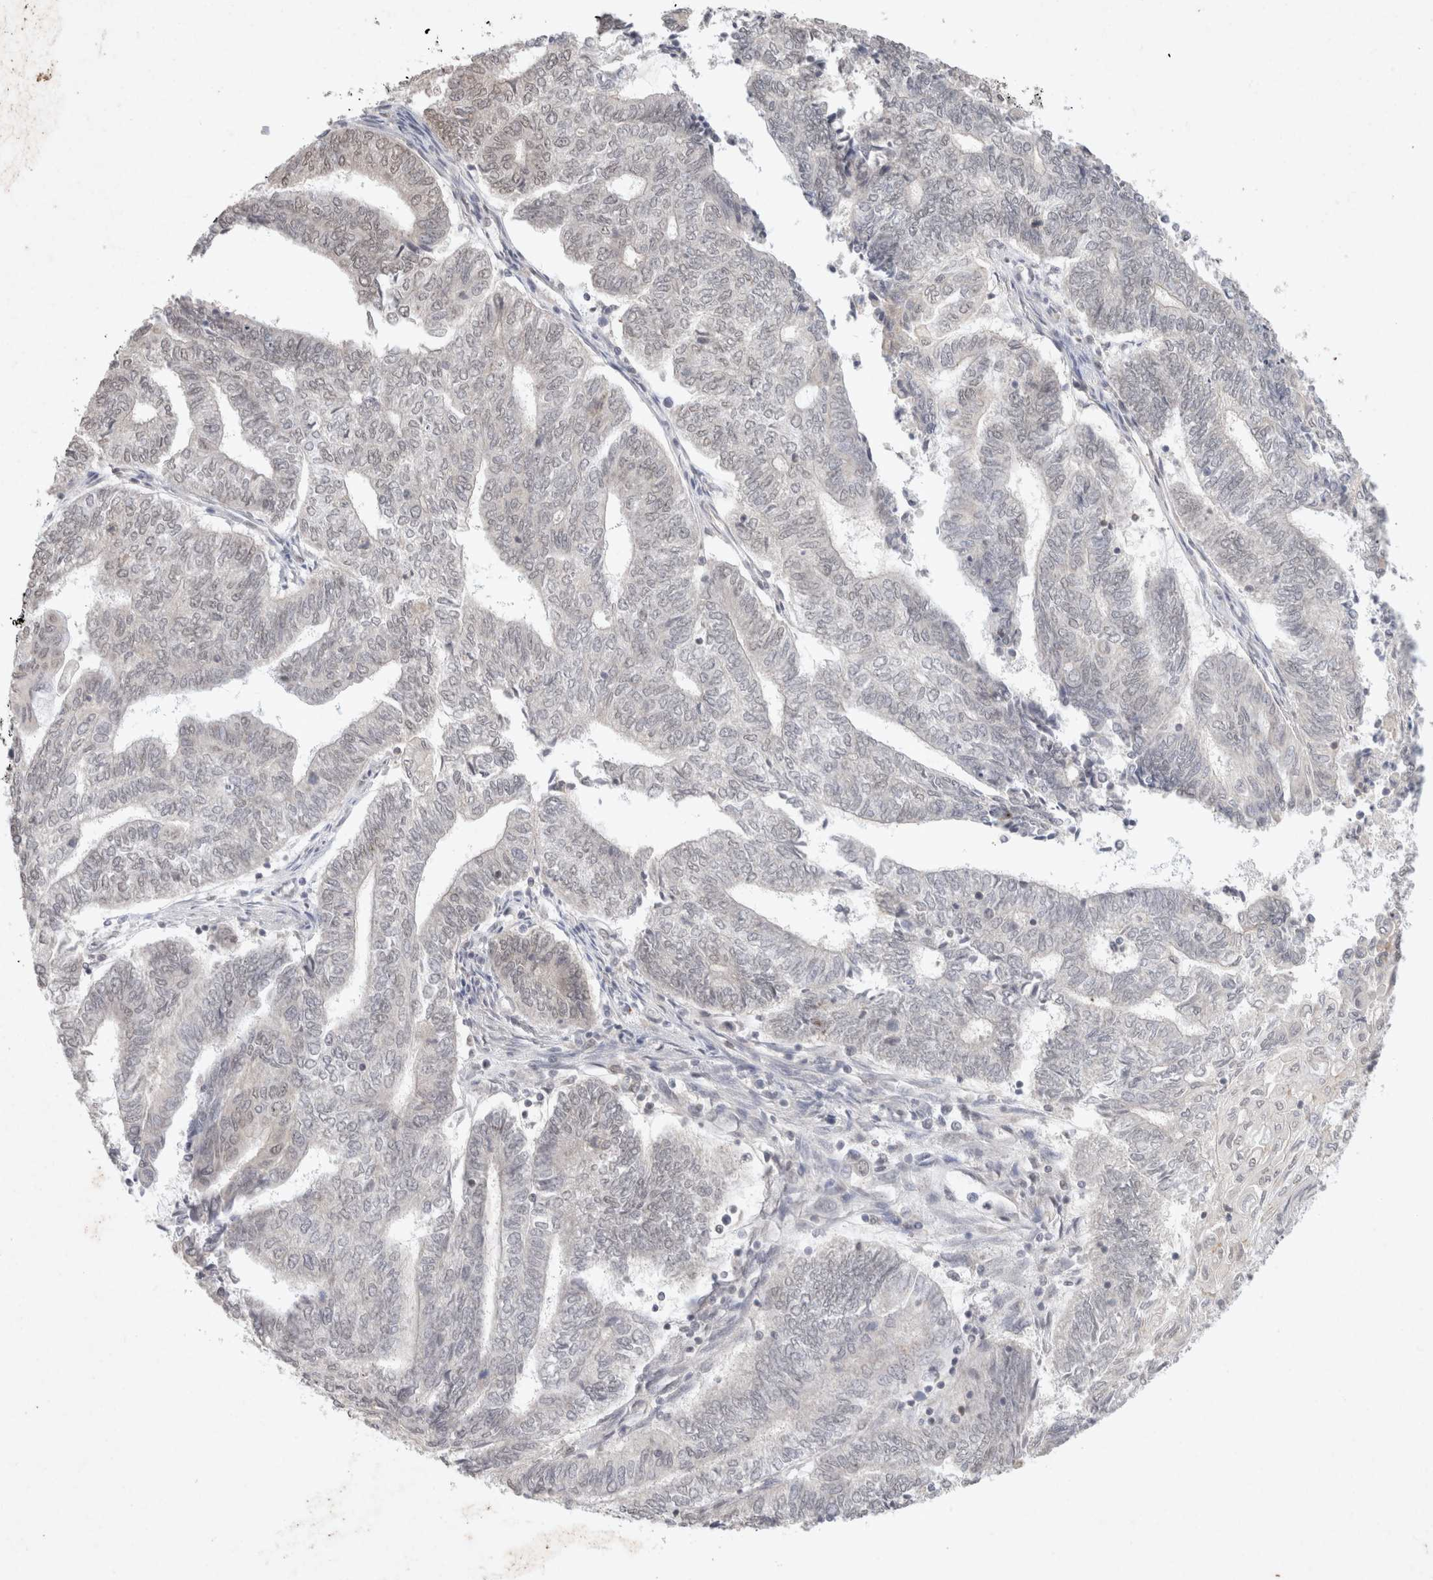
{"staining": {"intensity": "negative", "quantity": "none", "location": "none"}, "tissue": "endometrial cancer", "cell_type": "Tumor cells", "image_type": "cancer", "snomed": [{"axis": "morphology", "description": "Adenocarcinoma, NOS"}, {"axis": "topography", "description": "Uterus"}, {"axis": "topography", "description": "Endometrium"}], "caption": "Tumor cells show no significant protein positivity in endometrial adenocarcinoma. (DAB immunohistochemistry, high magnification).", "gene": "FBXO42", "patient": {"sex": "female", "age": 70}}